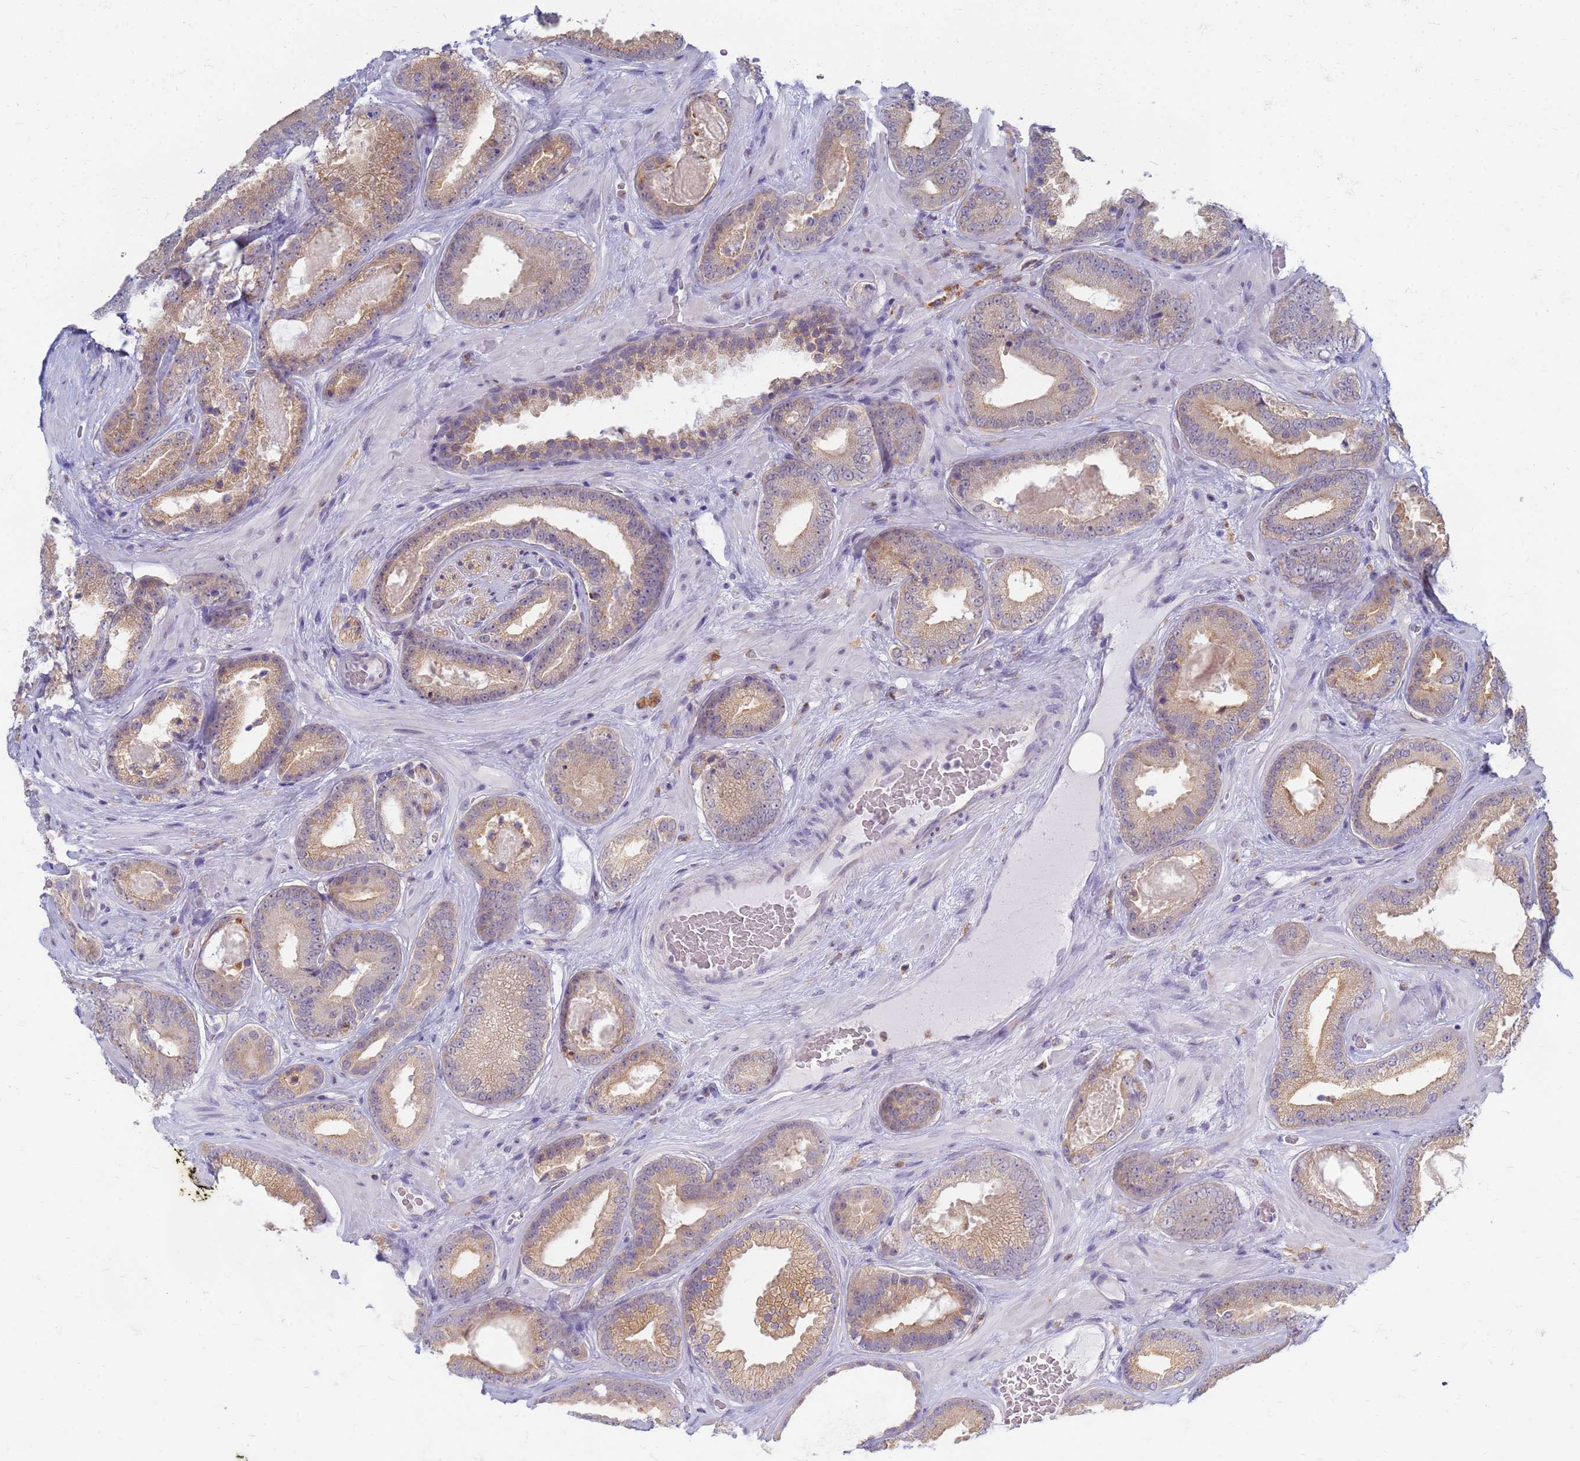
{"staining": {"intensity": "moderate", "quantity": "25%-75%", "location": "cytoplasmic/membranous"}, "tissue": "prostate cancer", "cell_type": "Tumor cells", "image_type": "cancer", "snomed": [{"axis": "morphology", "description": "Adenocarcinoma, Low grade"}, {"axis": "topography", "description": "Prostate"}], "caption": "Immunohistochemistry staining of prostate cancer (adenocarcinoma (low-grade)), which exhibits medium levels of moderate cytoplasmic/membranous expression in about 25%-75% of tumor cells indicating moderate cytoplasmic/membranous protein positivity. The staining was performed using DAB (brown) for protein detection and nuclei were counterstained in hematoxylin (blue).", "gene": "ATP6V1E1", "patient": {"sex": "male", "age": 57}}